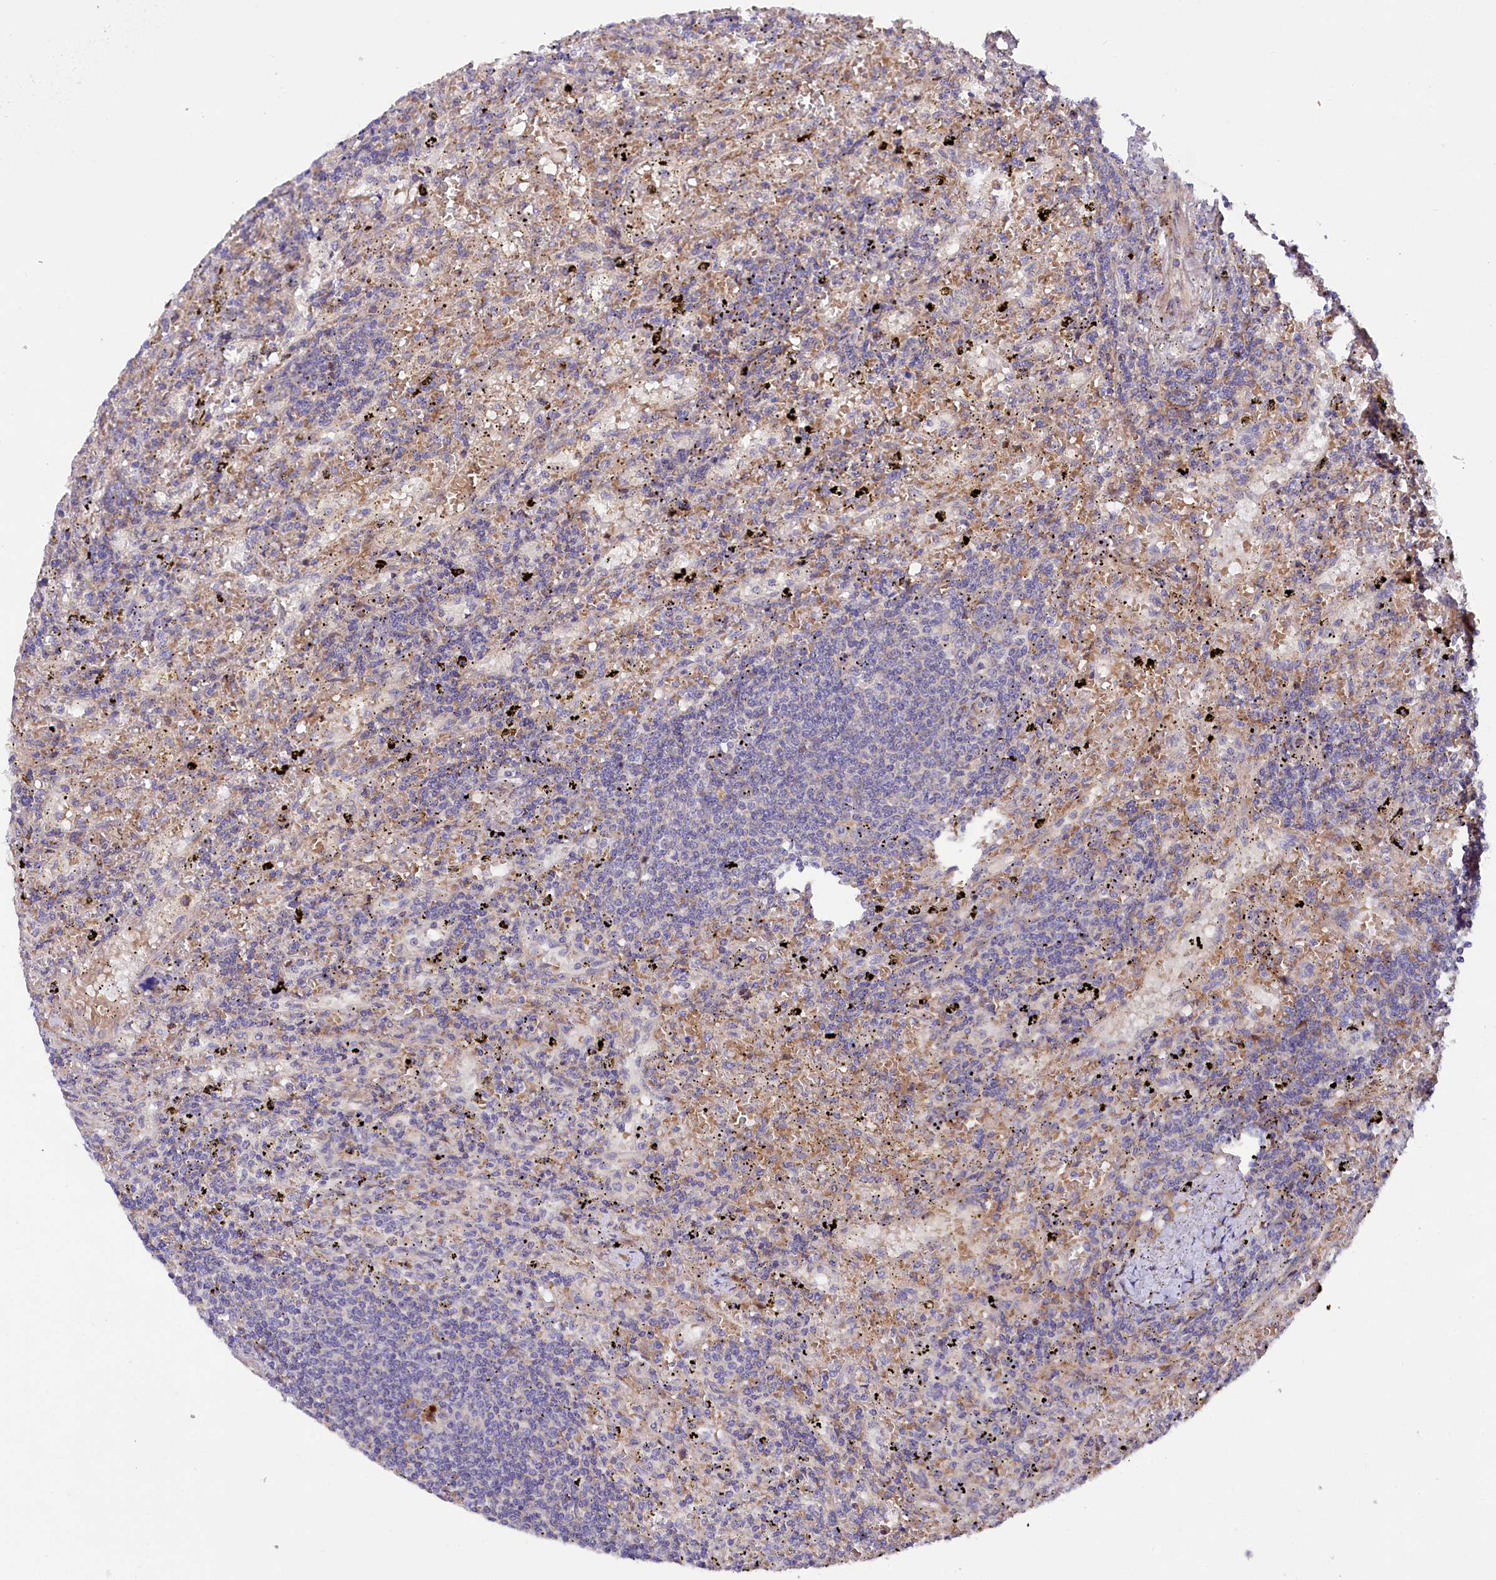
{"staining": {"intensity": "negative", "quantity": "none", "location": "none"}, "tissue": "lymphoma", "cell_type": "Tumor cells", "image_type": "cancer", "snomed": [{"axis": "morphology", "description": "Malignant lymphoma, non-Hodgkin's type, Low grade"}, {"axis": "topography", "description": "Spleen"}], "caption": "Immunohistochemistry histopathology image of neoplastic tissue: human malignant lymphoma, non-Hodgkin's type (low-grade) stained with DAB (3,3'-diaminobenzidine) demonstrates no significant protein positivity in tumor cells. The staining was performed using DAB to visualize the protein expression in brown, while the nuclei were stained in blue with hematoxylin (Magnification: 20x).", "gene": "PDZRN3", "patient": {"sex": "male", "age": 76}}